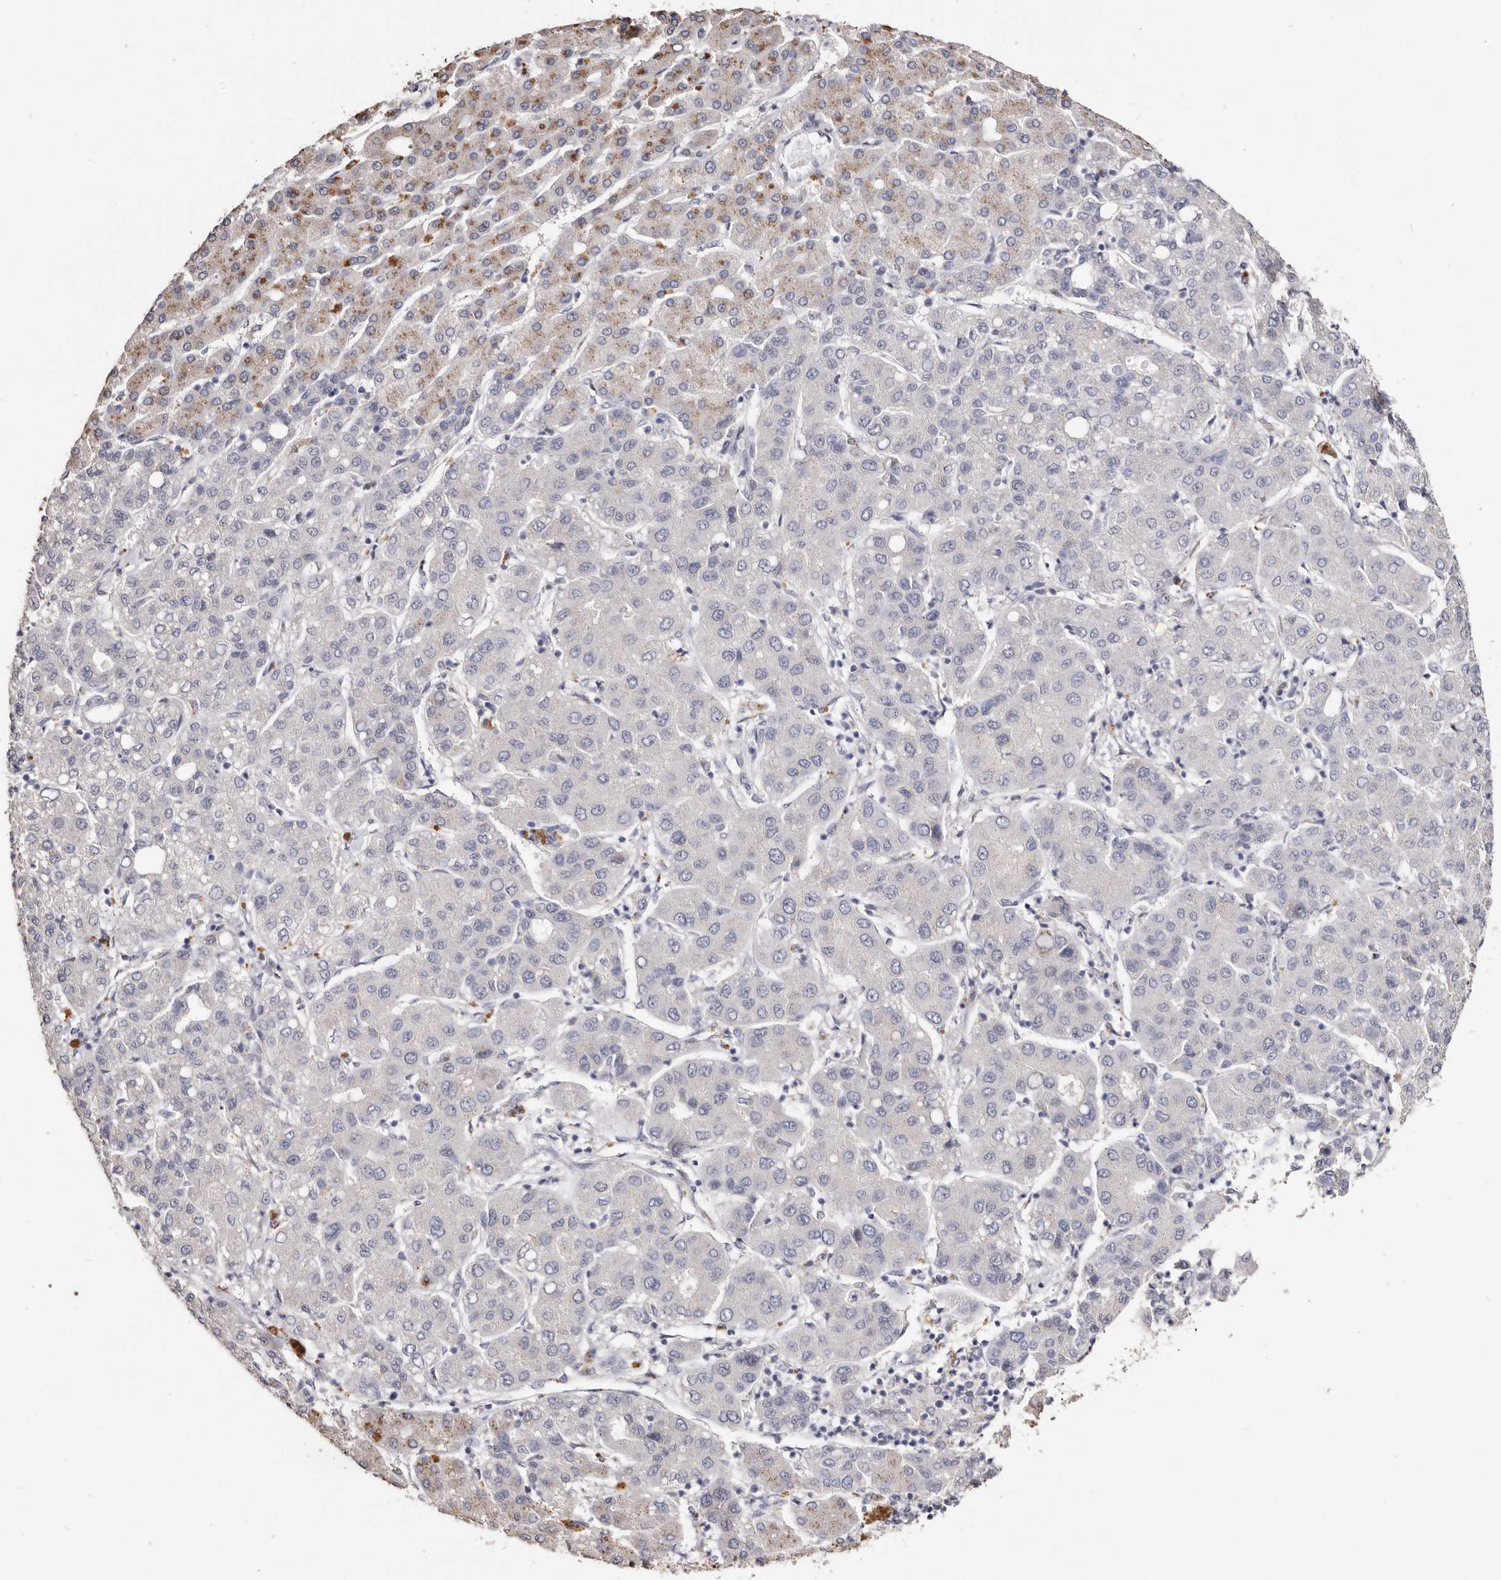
{"staining": {"intensity": "moderate", "quantity": "25%-75%", "location": "cytoplasmic/membranous"}, "tissue": "liver cancer", "cell_type": "Tumor cells", "image_type": "cancer", "snomed": [{"axis": "morphology", "description": "Carcinoma, Hepatocellular, NOS"}, {"axis": "topography", "description": "Liver"}], "caption": "Tumor cells display medium levels of moderate cytoplasmic/membranous positivity in about 25%-75% of cells in human liver cancer (hepatocellular carcinoma). Ihc stains the protein in brown and the nuclei are stained blue.", "gene": "LGALS7B", "patient": {"sex": "male", "age": 65}}